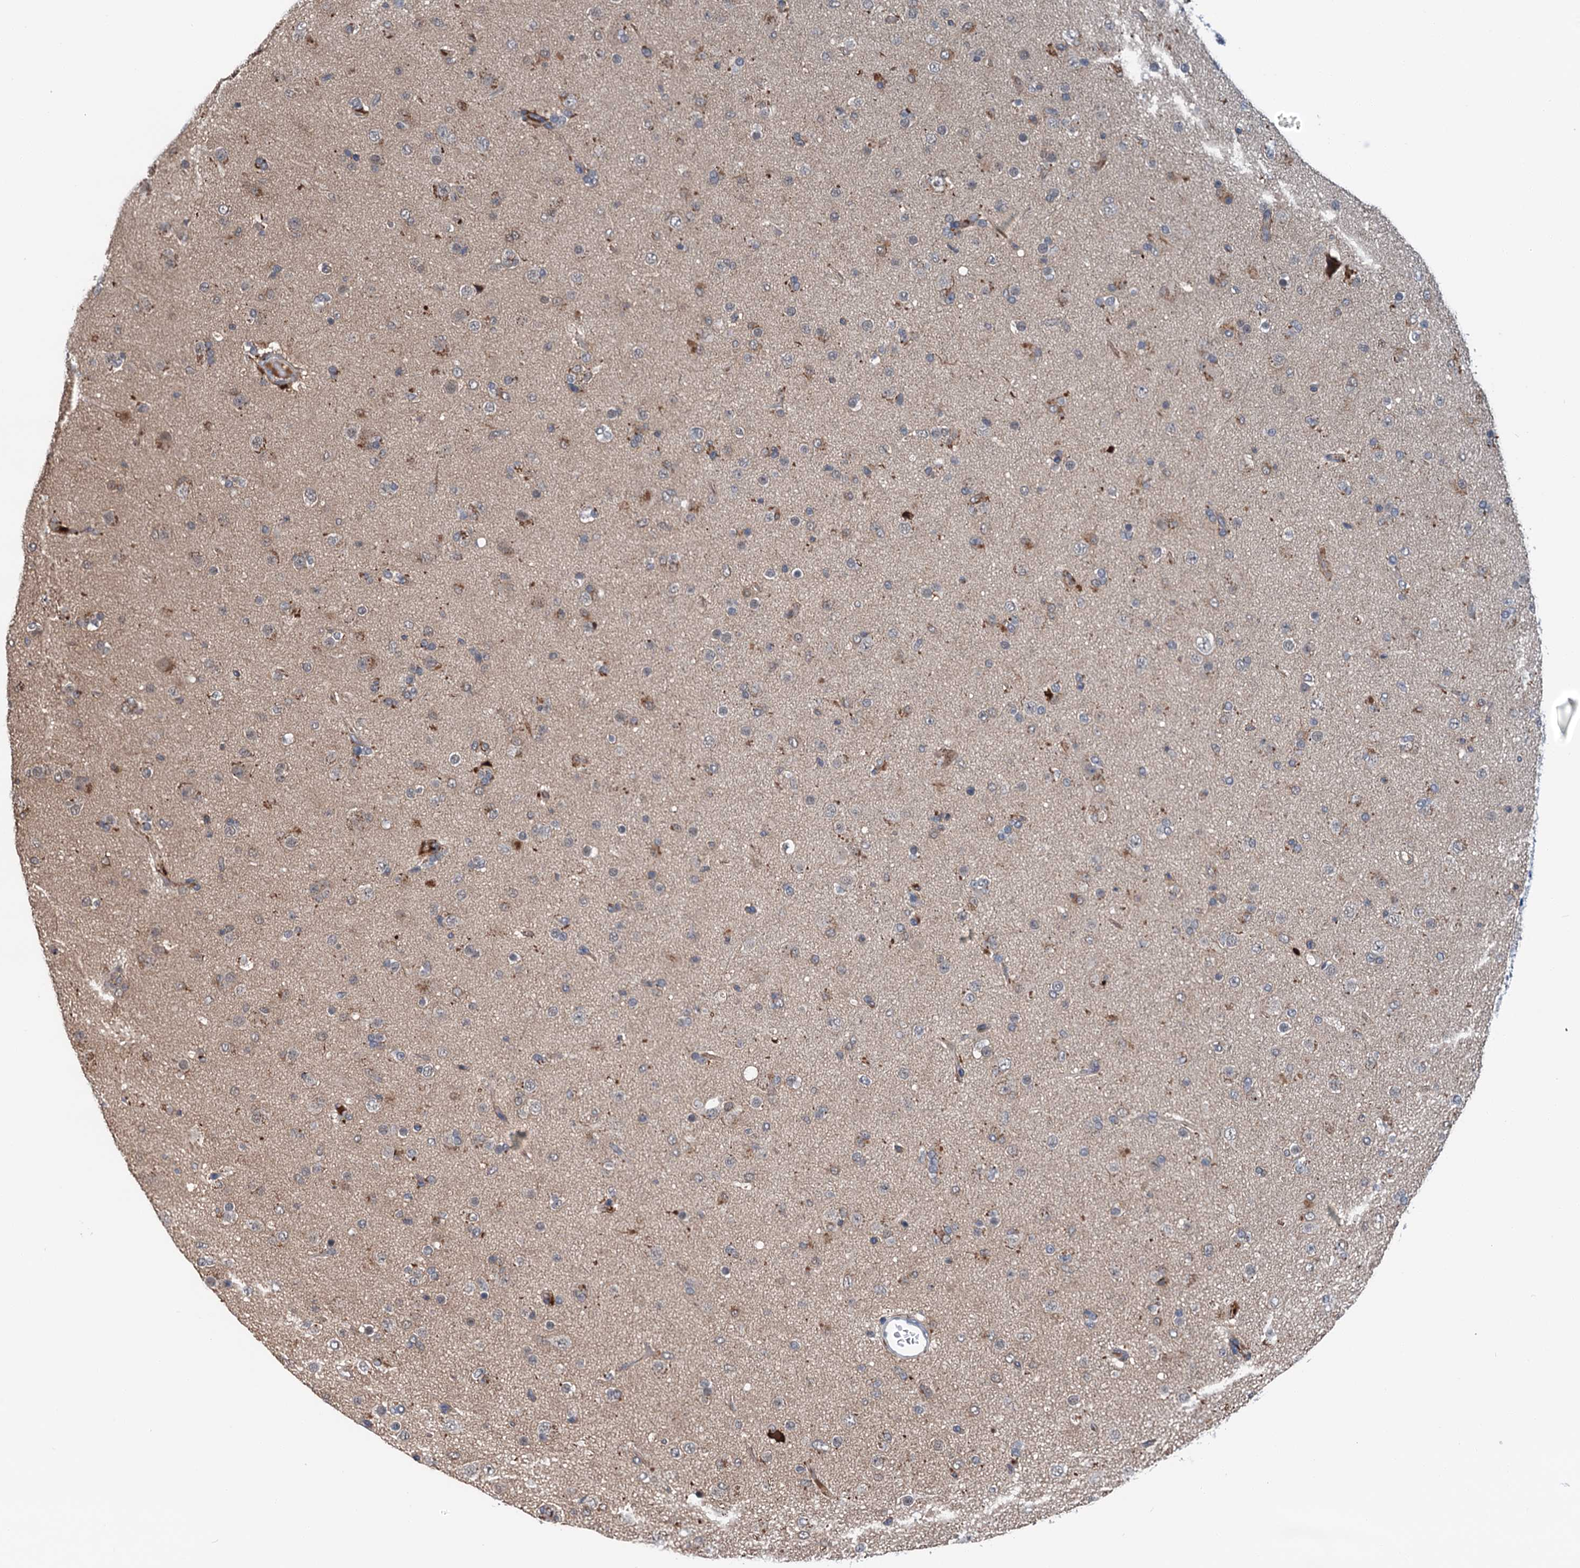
{"staining": {"intensity": "moderate", "quantity": "<25%", "location": "cytoplasmic/membranous"}, "tissue": "glioma", "cell_type": "Tumor cells", "image_type": "cancer", "snomed": [{"axis": "morphology", "description": "Glioma, malignant, Low grade"}, {"axis": "topography", "description": "Brain"}], "caption": "The immunohistochemical stain shows moderate cytoplasmic/membranous expression in tumor cells of glioma tissue. (brown staining indicates protein expression, while blue staining denotes nuclei).", "gene": "SHLD1", "patient": {"sex": "male", "age": 65}}